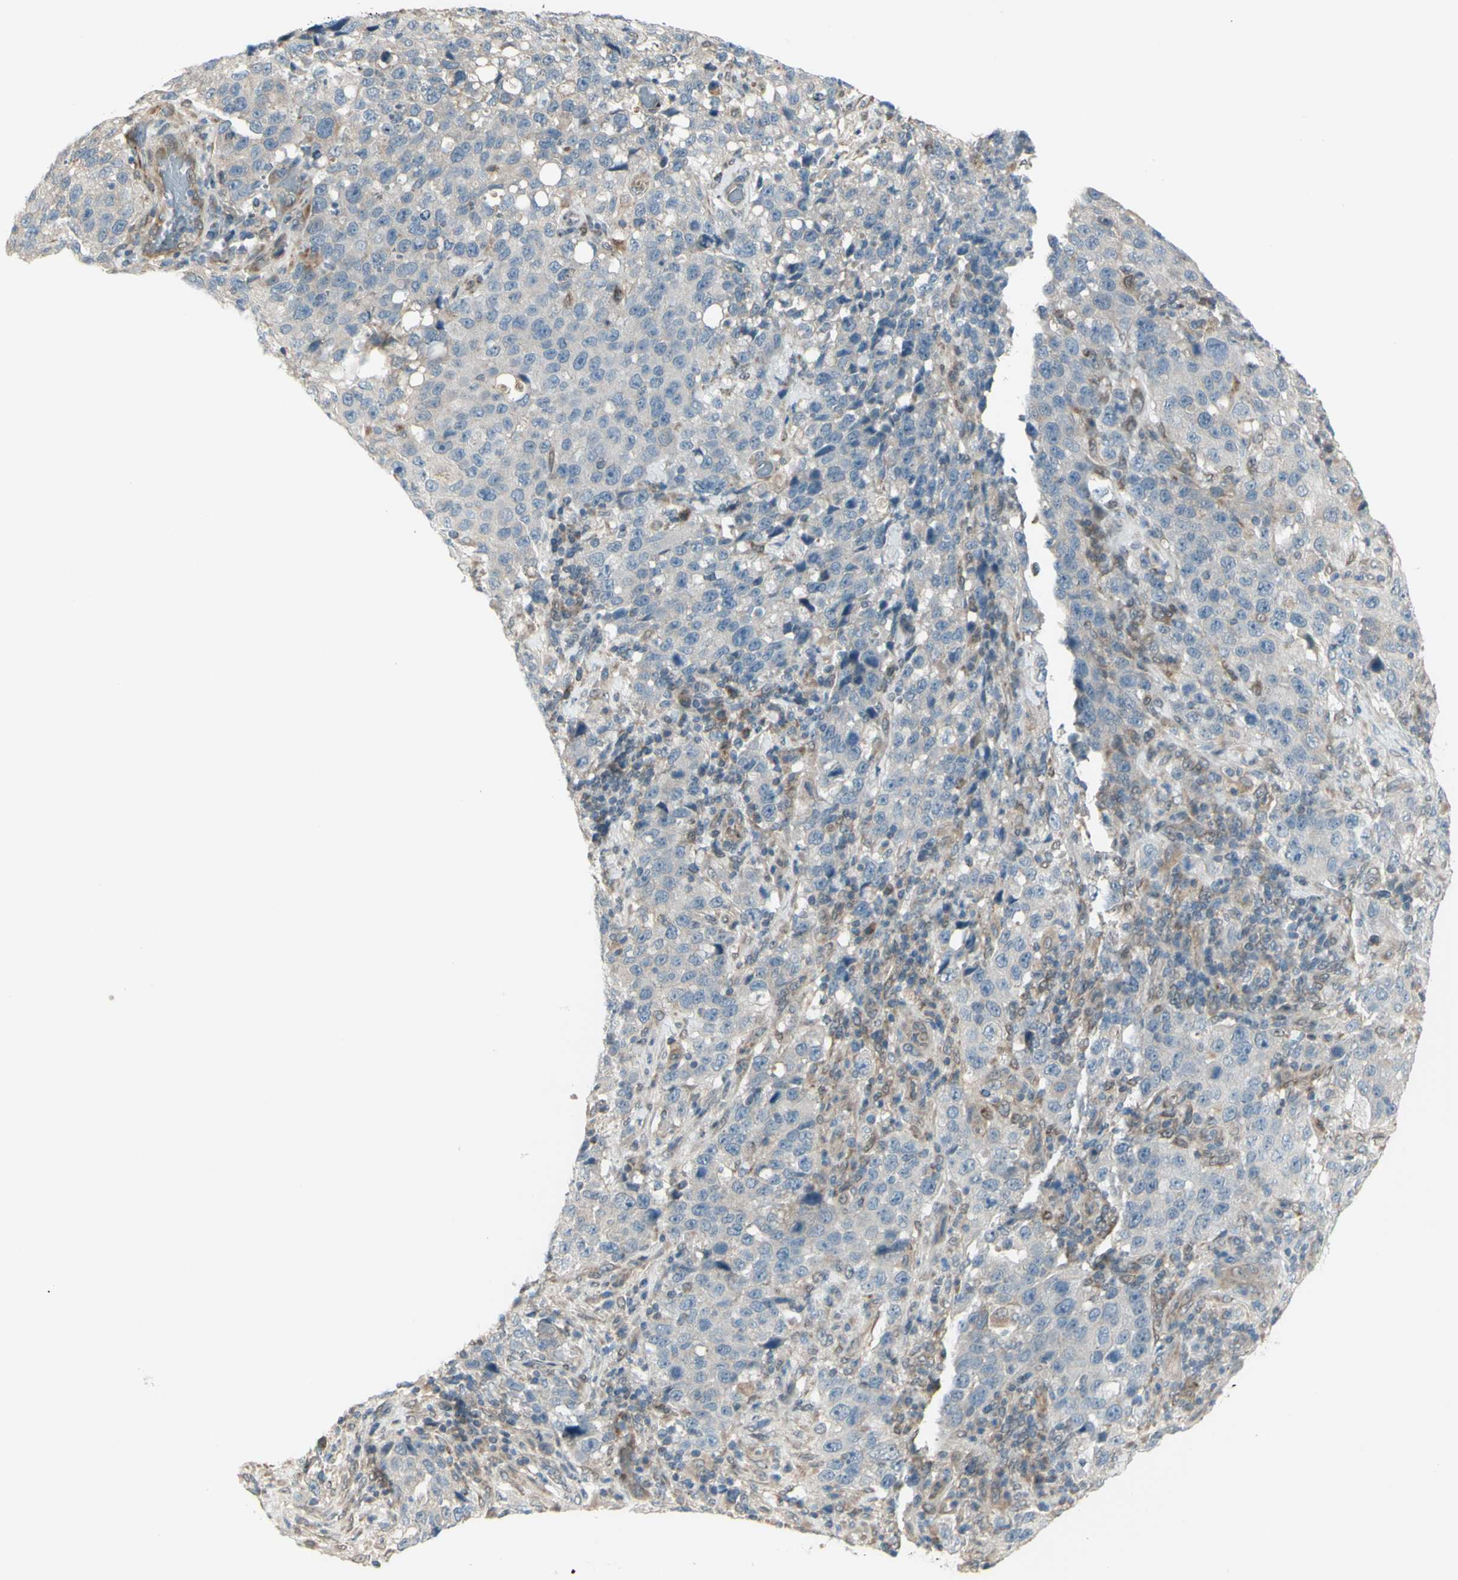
{"staining": {"intensity": "negative", "quantity": "none", "location": "none"}, "tissue": "stomach cancer", "cell_type": "Tumor cells", "image_type": "cancer", "snomed": [{"axis": "morphology", "description": "Normal tissue, NOS"}, {"axis": "morphology", "description": "Adenocarcinoma, NOS"}, {"axis": "topography", "description": "Stomach"}], "caption": "Tumor cells show no significant staining in stomach cancer (adenocarcinoma).", "gene": "NAXD", "patient": {"sex": "male", "age": 48}}